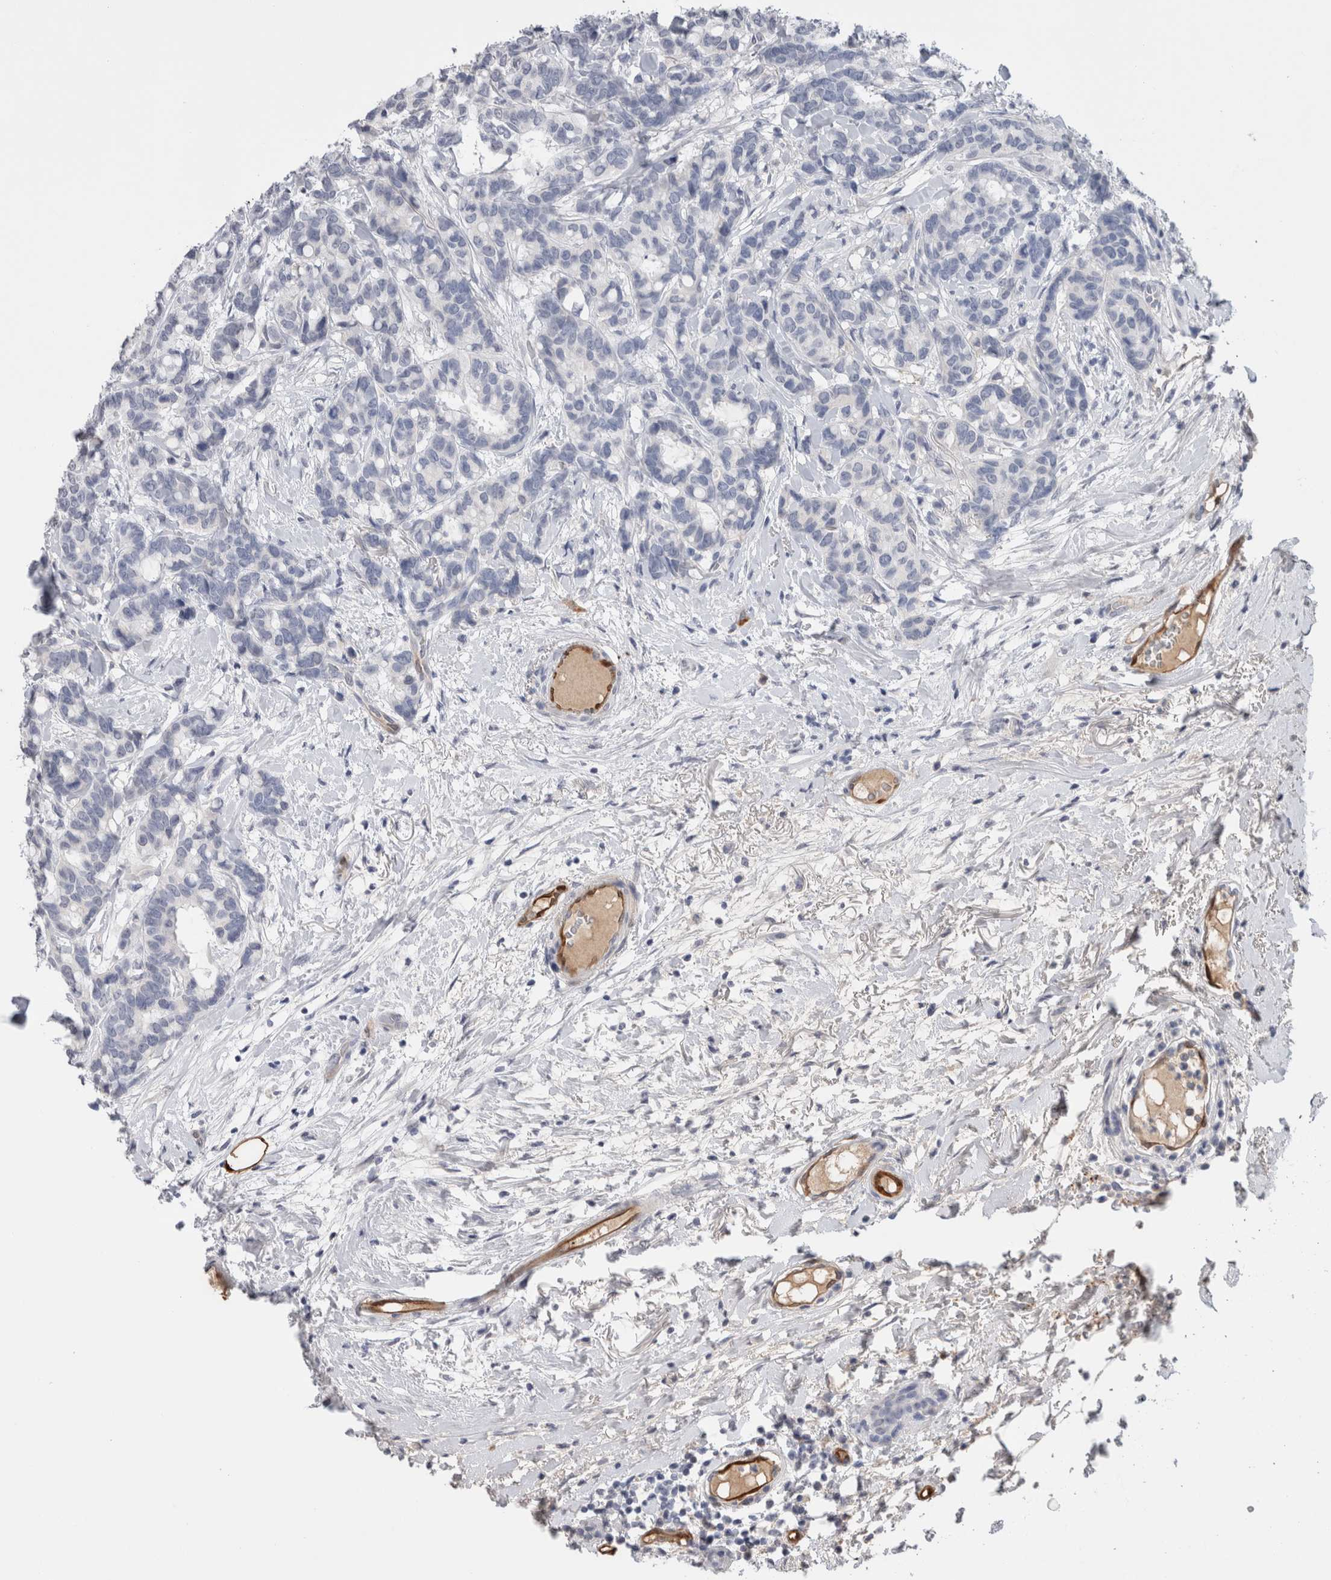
{"staining": {"intensity": "negative", "quantity": "none", "location": "none"}, "tissue": "breast cancer", "cell_type": "Tumor cells", "image_type": "cancer", "snomed": [{"axis": "morphology", "description": "Duct carcinoma"}, {"axis": "topography", "description": "Breast"}], "caption": "Immunohistochemistry image of infiltrating ductal carcinoma (breast) stained for a protein (brown), which displays no positivity in tumor cells.", "gene": "FABP4", "patient": {"sex": "female", "age": 87}}